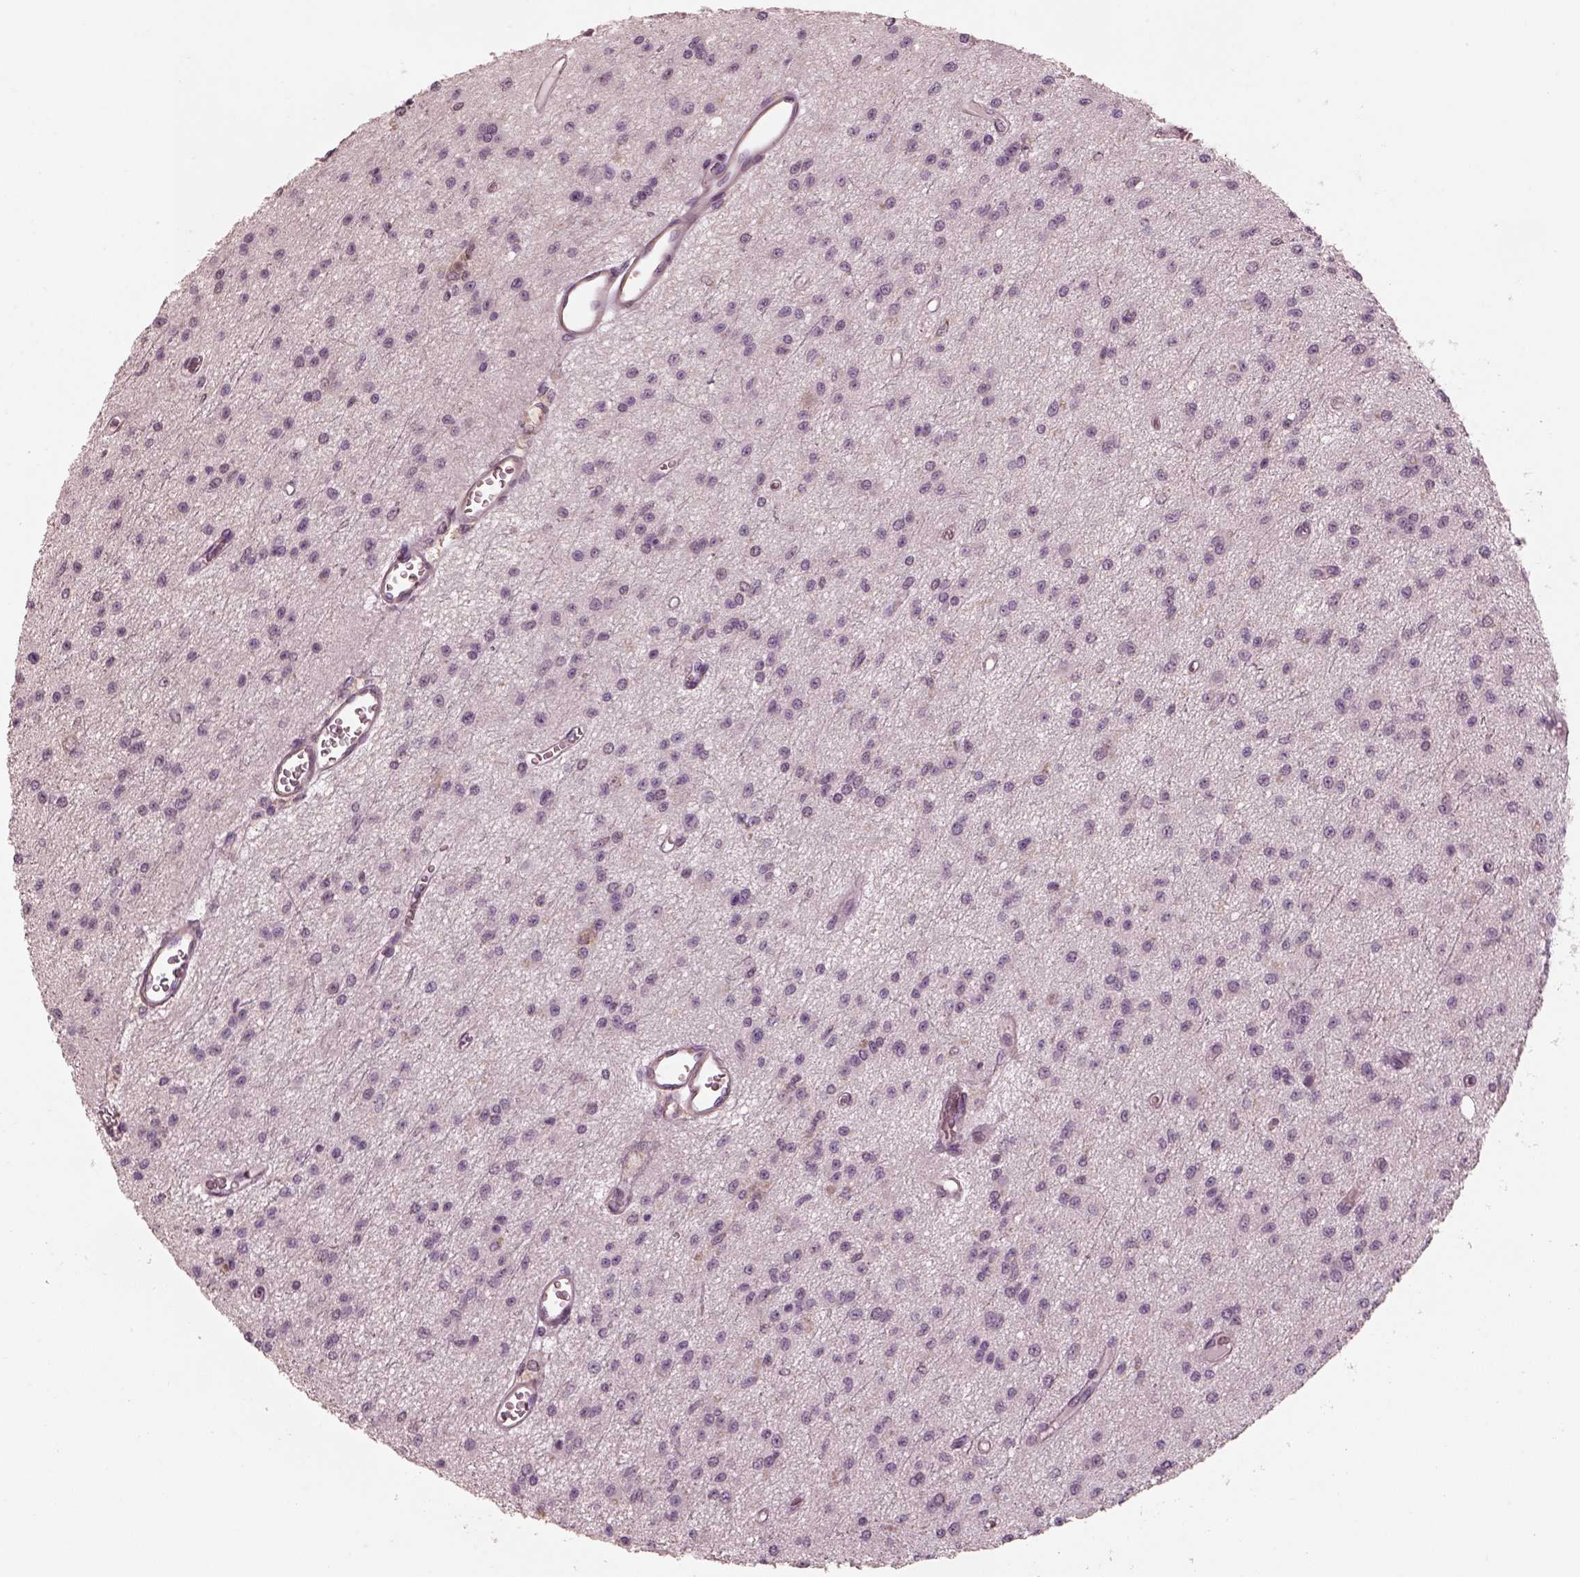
{"staining": {"intensity": "negative", "quantity": "none", "location": "none"}, "tissue": "glioma", "cell_type": "Tumor cells", "image_type": "cancer", "snomed": [{"axis": "morphology", "description": "Glioma, malignant, Low grade"}, {"axis": "topography", "description": "Brain"}], "caption": "DAB (3,3'-diaminobenzidine) immunohistochemical staining of human malignant glioma (low-grade) demonstrates no significant positivity in tumor cells. (Immunohistochemistry, brightfield microscopy, high magnification).", "gene": "PRKACG", "patient": {"sex": "female", "age": 45}}